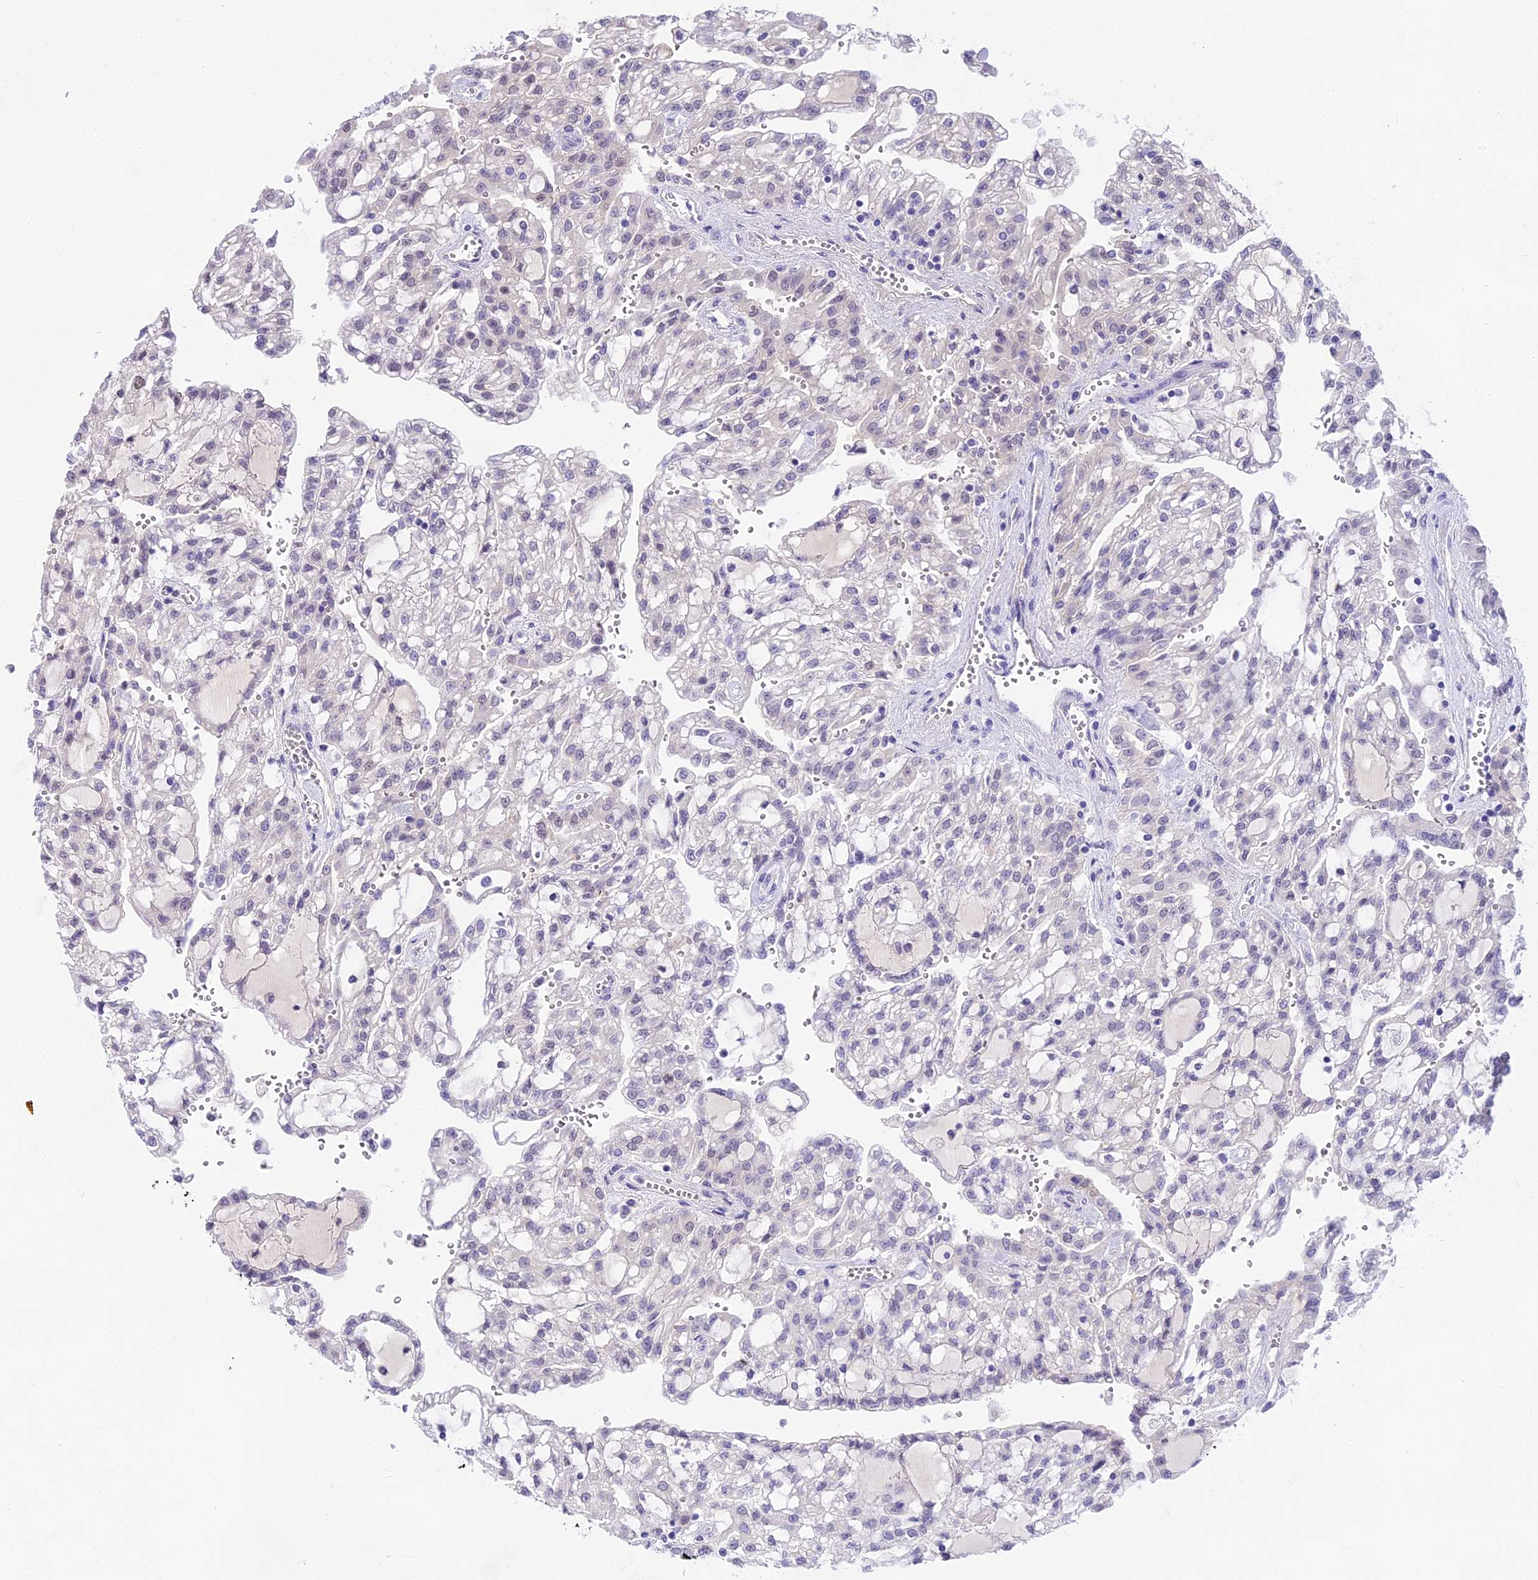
{"staining": {"intensity": "negative", "quantity": "none", "location": "none"}, "tissue": "renal cancer", "cell_type": "Tumor cells", "image_type": "cancer", "snomed": [{"axis": "morphology", "description": "Adenocarcinoma, NOS"}, {"axis": "topography", "description": "Kidney"}], "caption": "Tumor cells are negative for protein expression in human renal cancer.", "gene": "MAT2A", "patient": {"sex": "male", "age": 63}}